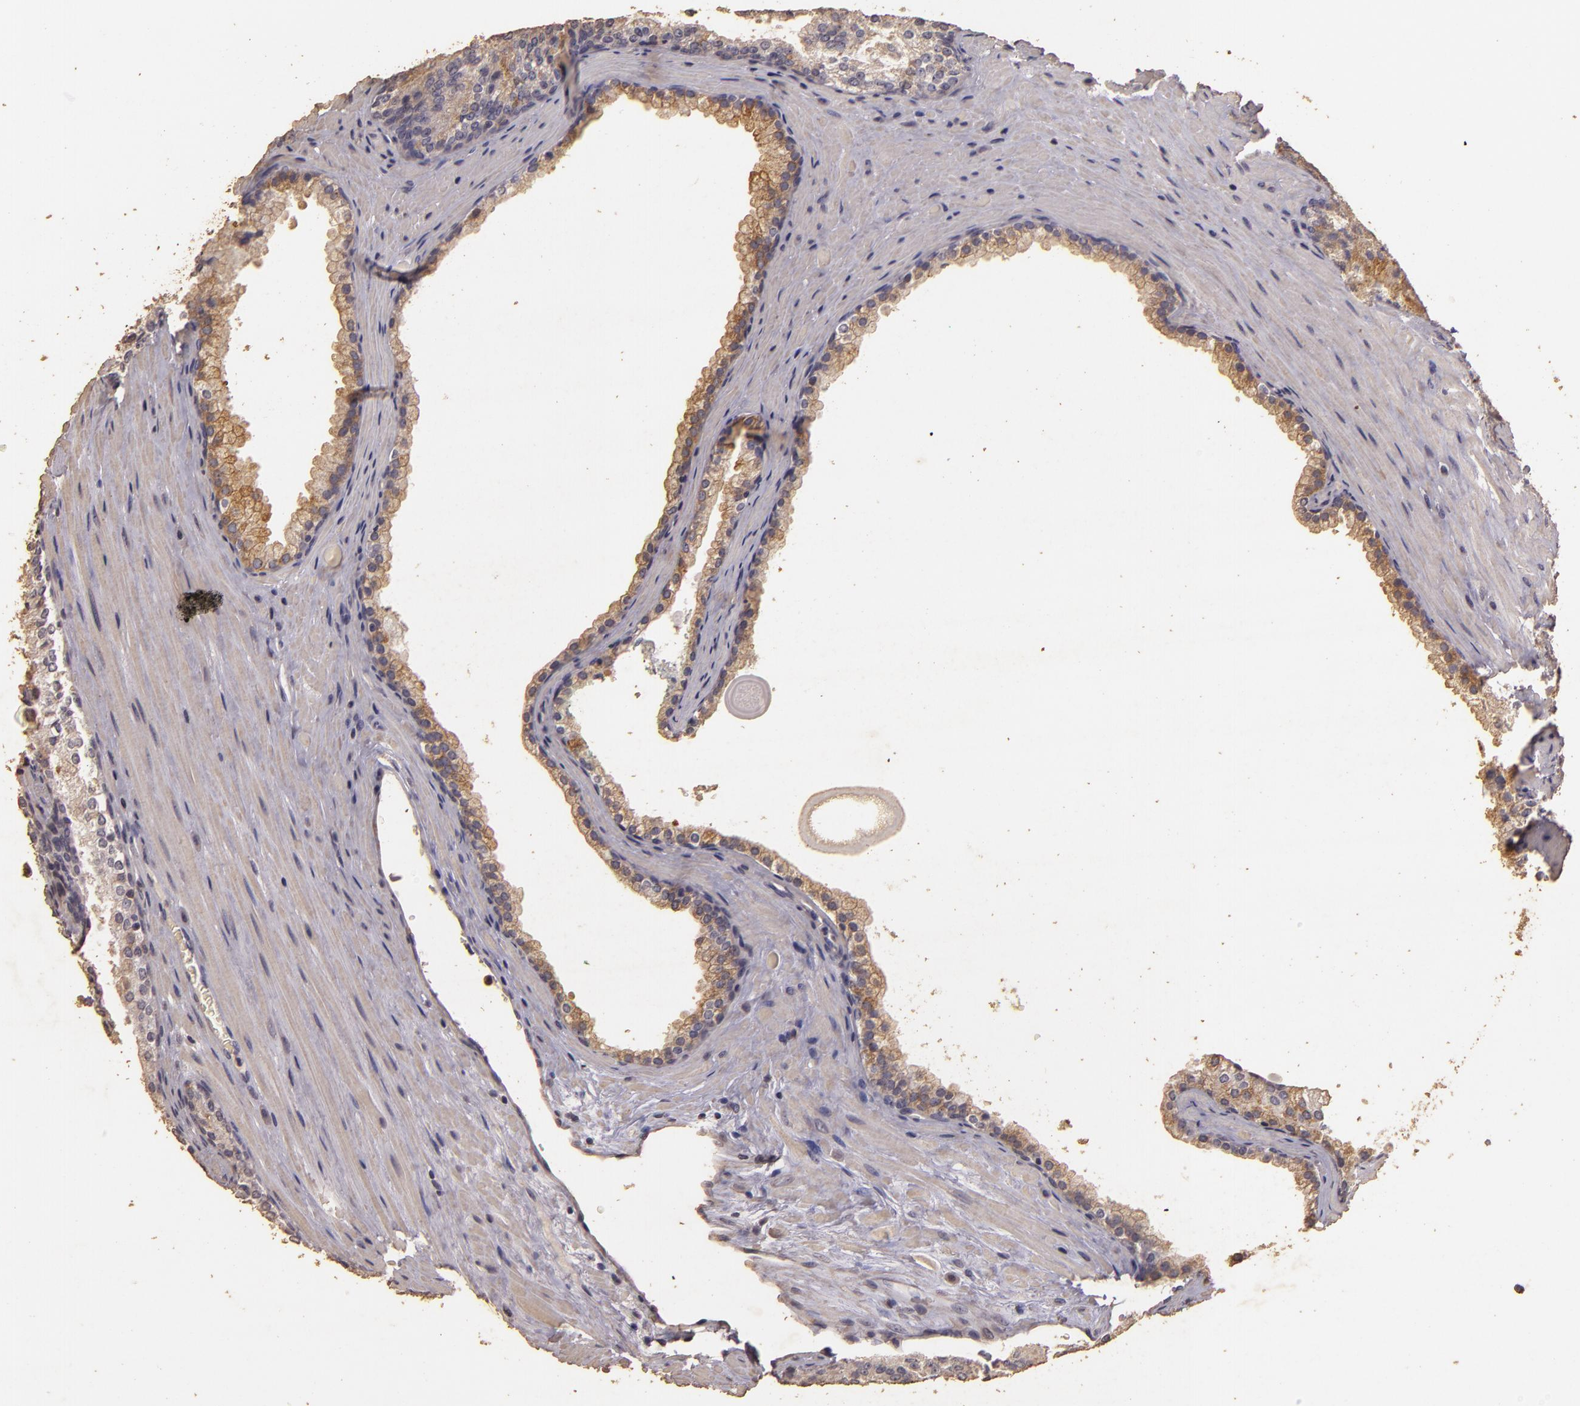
{"staining": {"intensity": "weak", "quantity": "25%-75%", "location": "cytoplasmic/membranous"}, "tissue": "prostate cancer", "cell_type": "Tumor cells", "image_type": "cancer", "snomed": [{"axis": "morphology", "description": "Adenocarcinoma, Medium grade"}, {"axis": "topography", "description": "Prostate"}], "caption": "Human prostate cancer stained for a protein (brown) demonstrates weak cytoplasmic/membranous positive positivity in approximately 25%-75% of tumor cells.", "gene": "BCL2L13", "patient": {"sex": "male", "age": 72}}